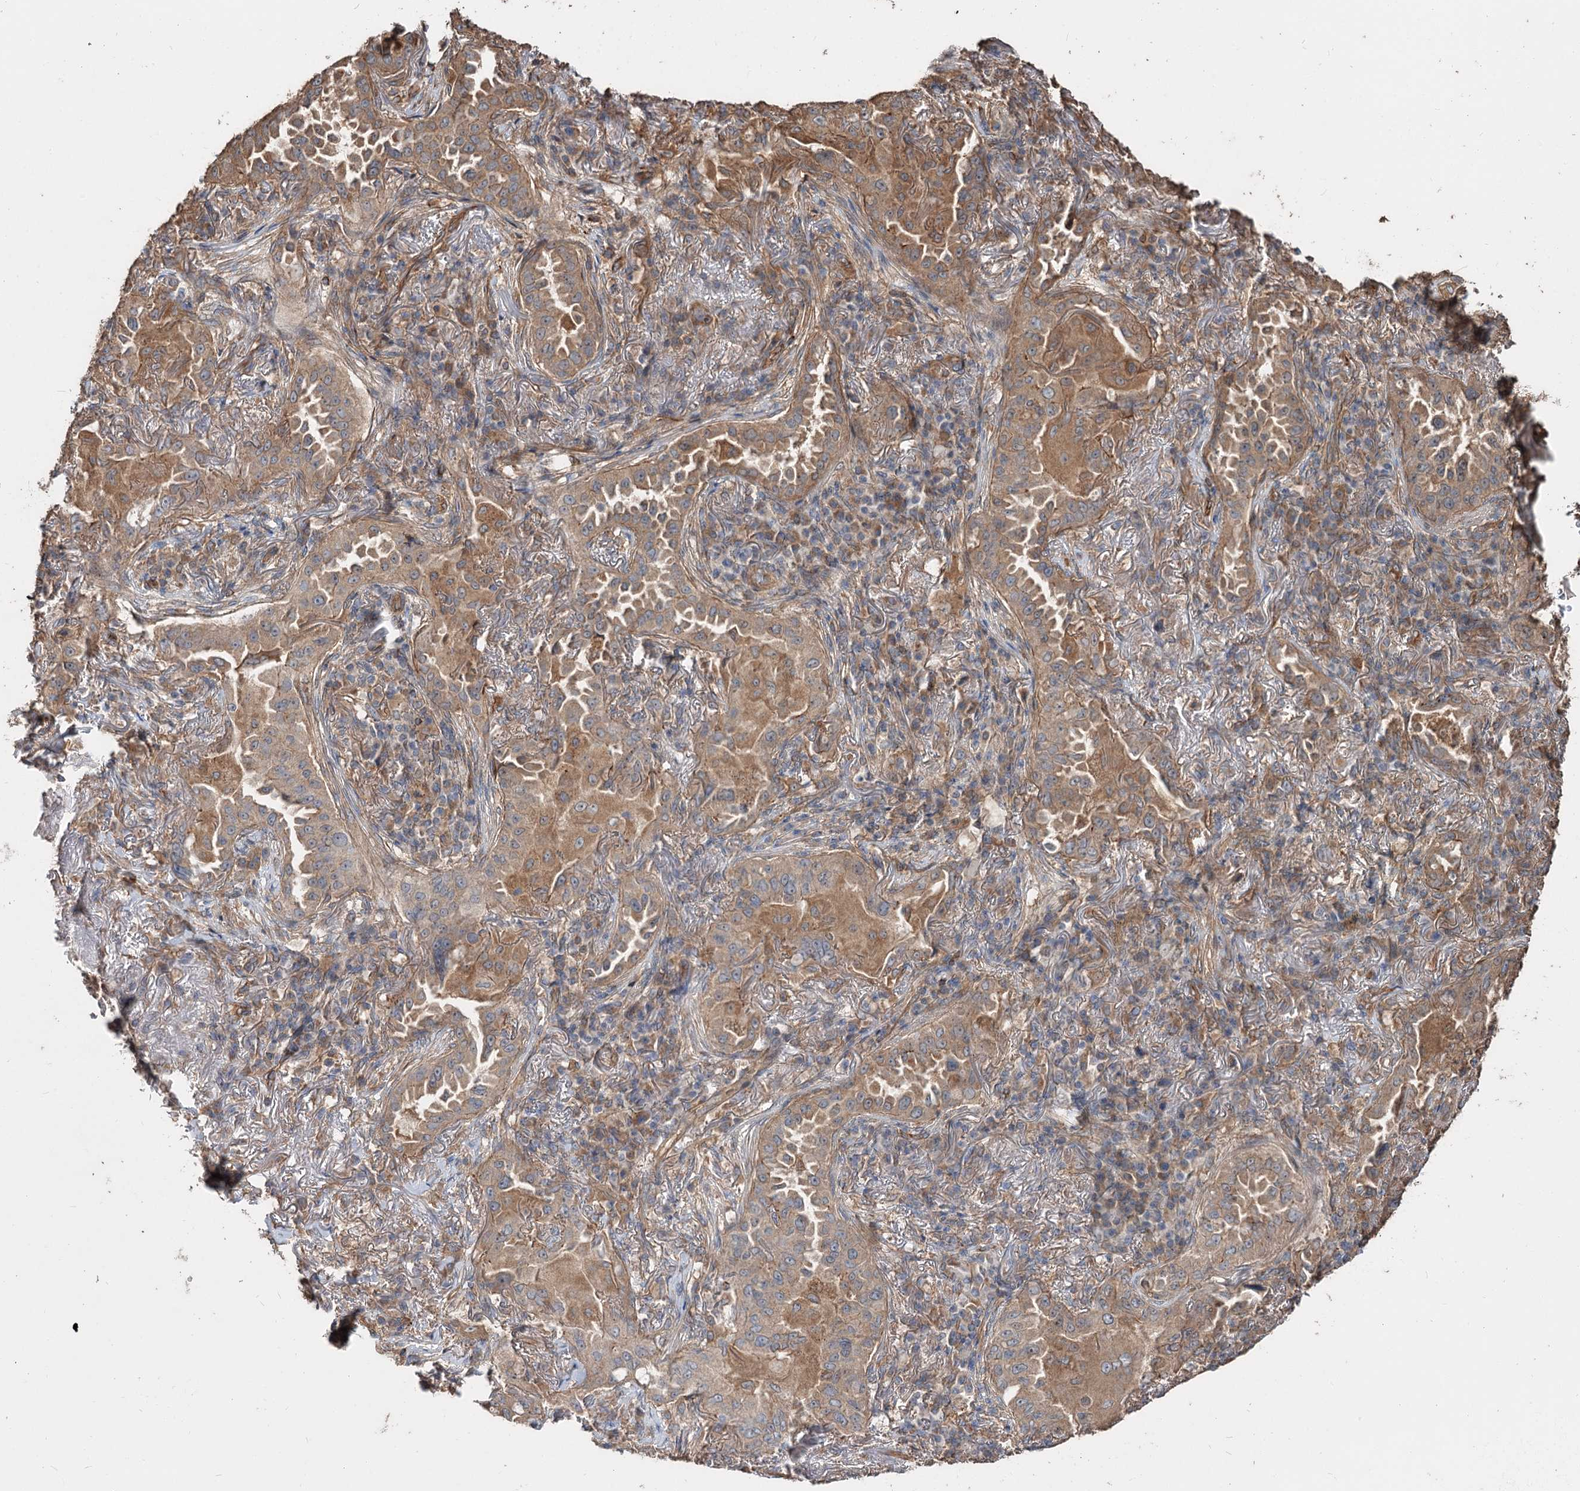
{"staining": {"intensity": "moderate", "quantity": ">75%", "location": "cytoplasmic/membranous"}, "tissue": "lung cancer", "cell_type": "Tumor cells", "image_type": "cancer", "snomed": [{"axis": "morphology", "description": "Adenocarcinoma, NOS"}, {"axis": "topography", "description": "Lung"}], "caption": "Immunohistochemical staining of lung cancer shows medium levels of moderate cytoplasmic/membranous staining in about >75% of tumor cells.", "gene": "SPART", "patient": {"sex": "female", "age": 69}}